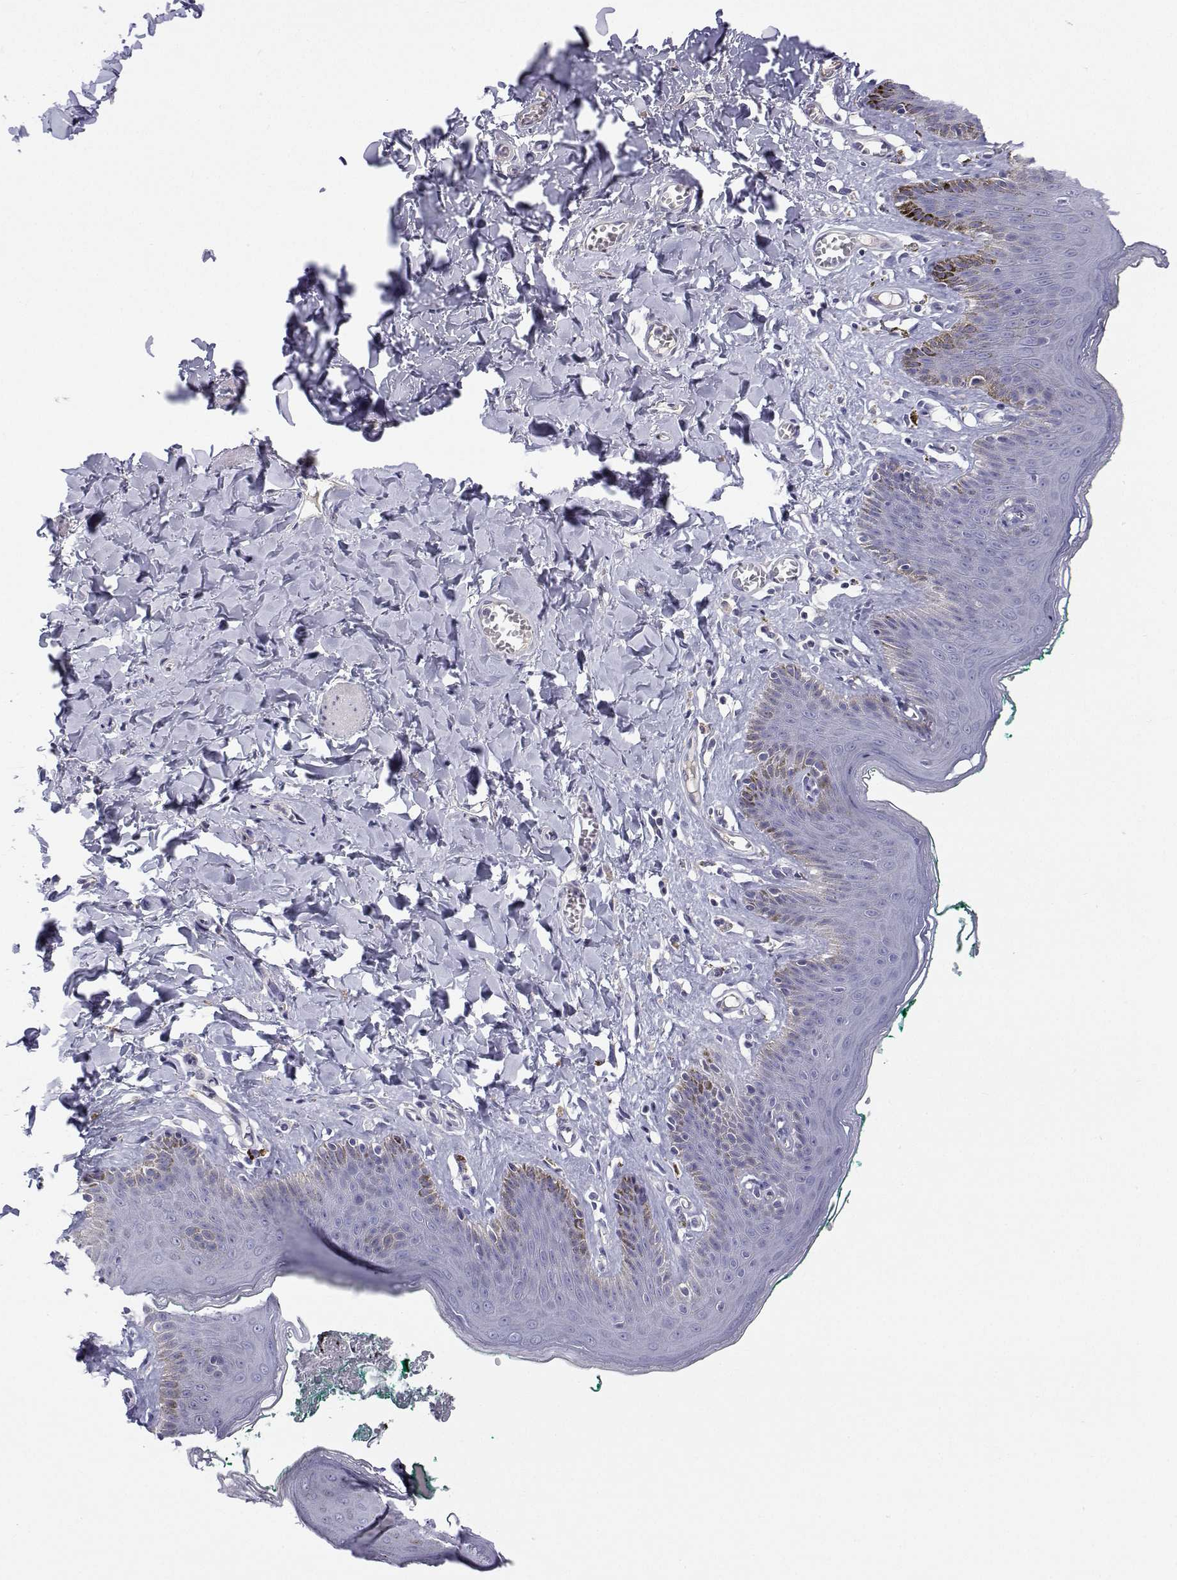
{"staining": {"intensity": "negative", "quantity": "none", "location": "none"}, "tissue": "skin", "cell_type": "Epidermal cells", "image_type": "normal", "snomed": [{"axis": "morphology", "description": "Normal tissue, NOS"}, {"axis": "topography", "description": "Vulva"}, {"axis": "topography", "description": "Peripheral nerve tissue"}], "caption": "There is no significant positivity in epidermal cells of skin. (Immunohistochemistry, brightfield microscopy, high magnification).", "gene": "ANKRD65", "patient": {"sex": "female", "age": 66}}